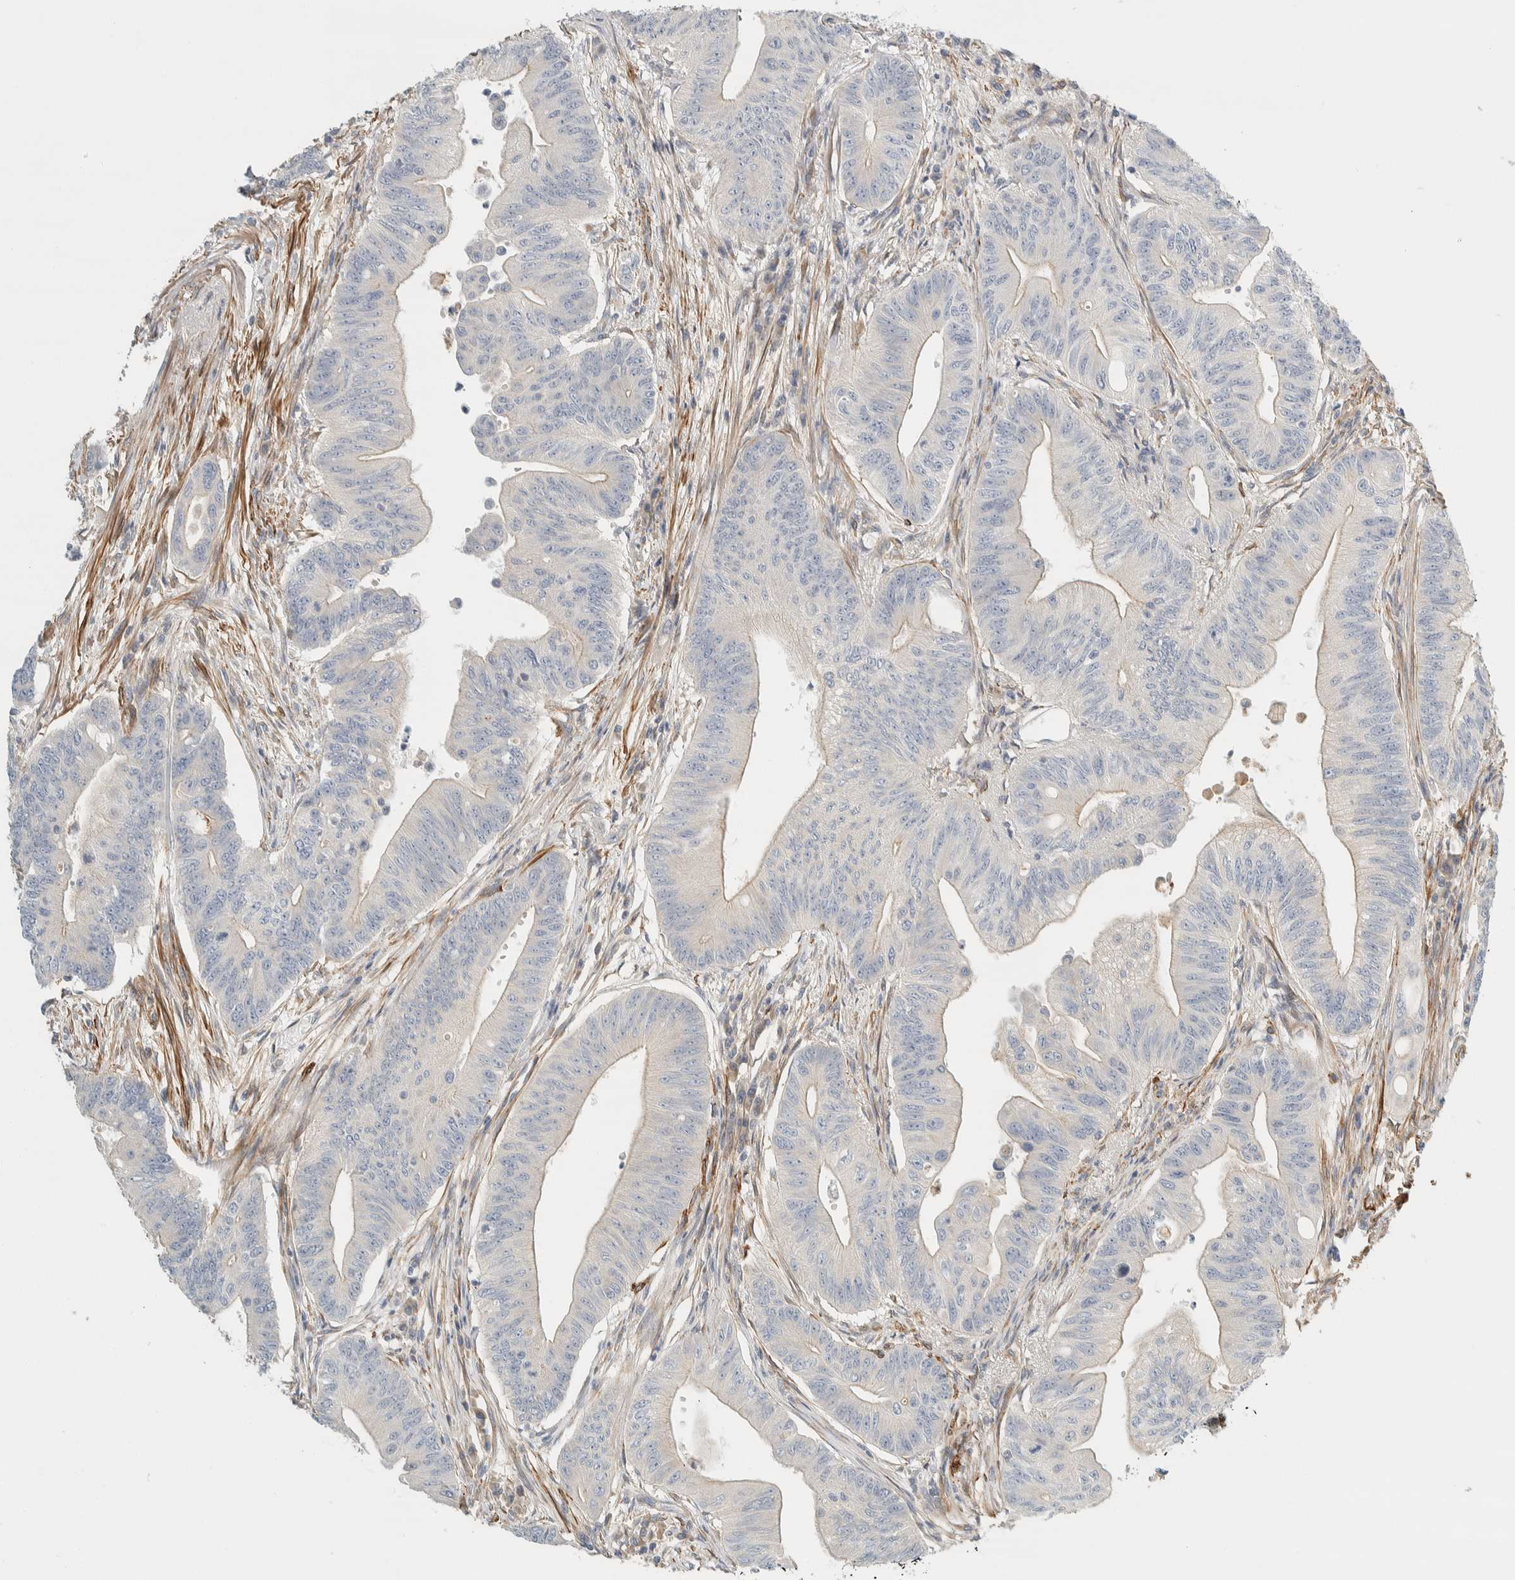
{"staining": {"intensity": "negative", "quantity": "none", "location": "none"}, "tissue": "colorectal cancer", "cell_type": "Tumor cells", "image_type": "cancer", "snomed": [{"axis": "morphology", "description": "Adenoma, NOS"}, {"axis": "morphology", "description": "Adenocarcinoma, NOS"}, {"axis": "topography", "description": "Colon"}], "caption": "Tumor cells show no significant protein positivity in colorectal adenoma. The staining is performed using DAB brown chromogen with nuclei counter-stained in using hematoxylin.", "gene": "CDR2", "patient": {"sex": "male", "age": 79}}